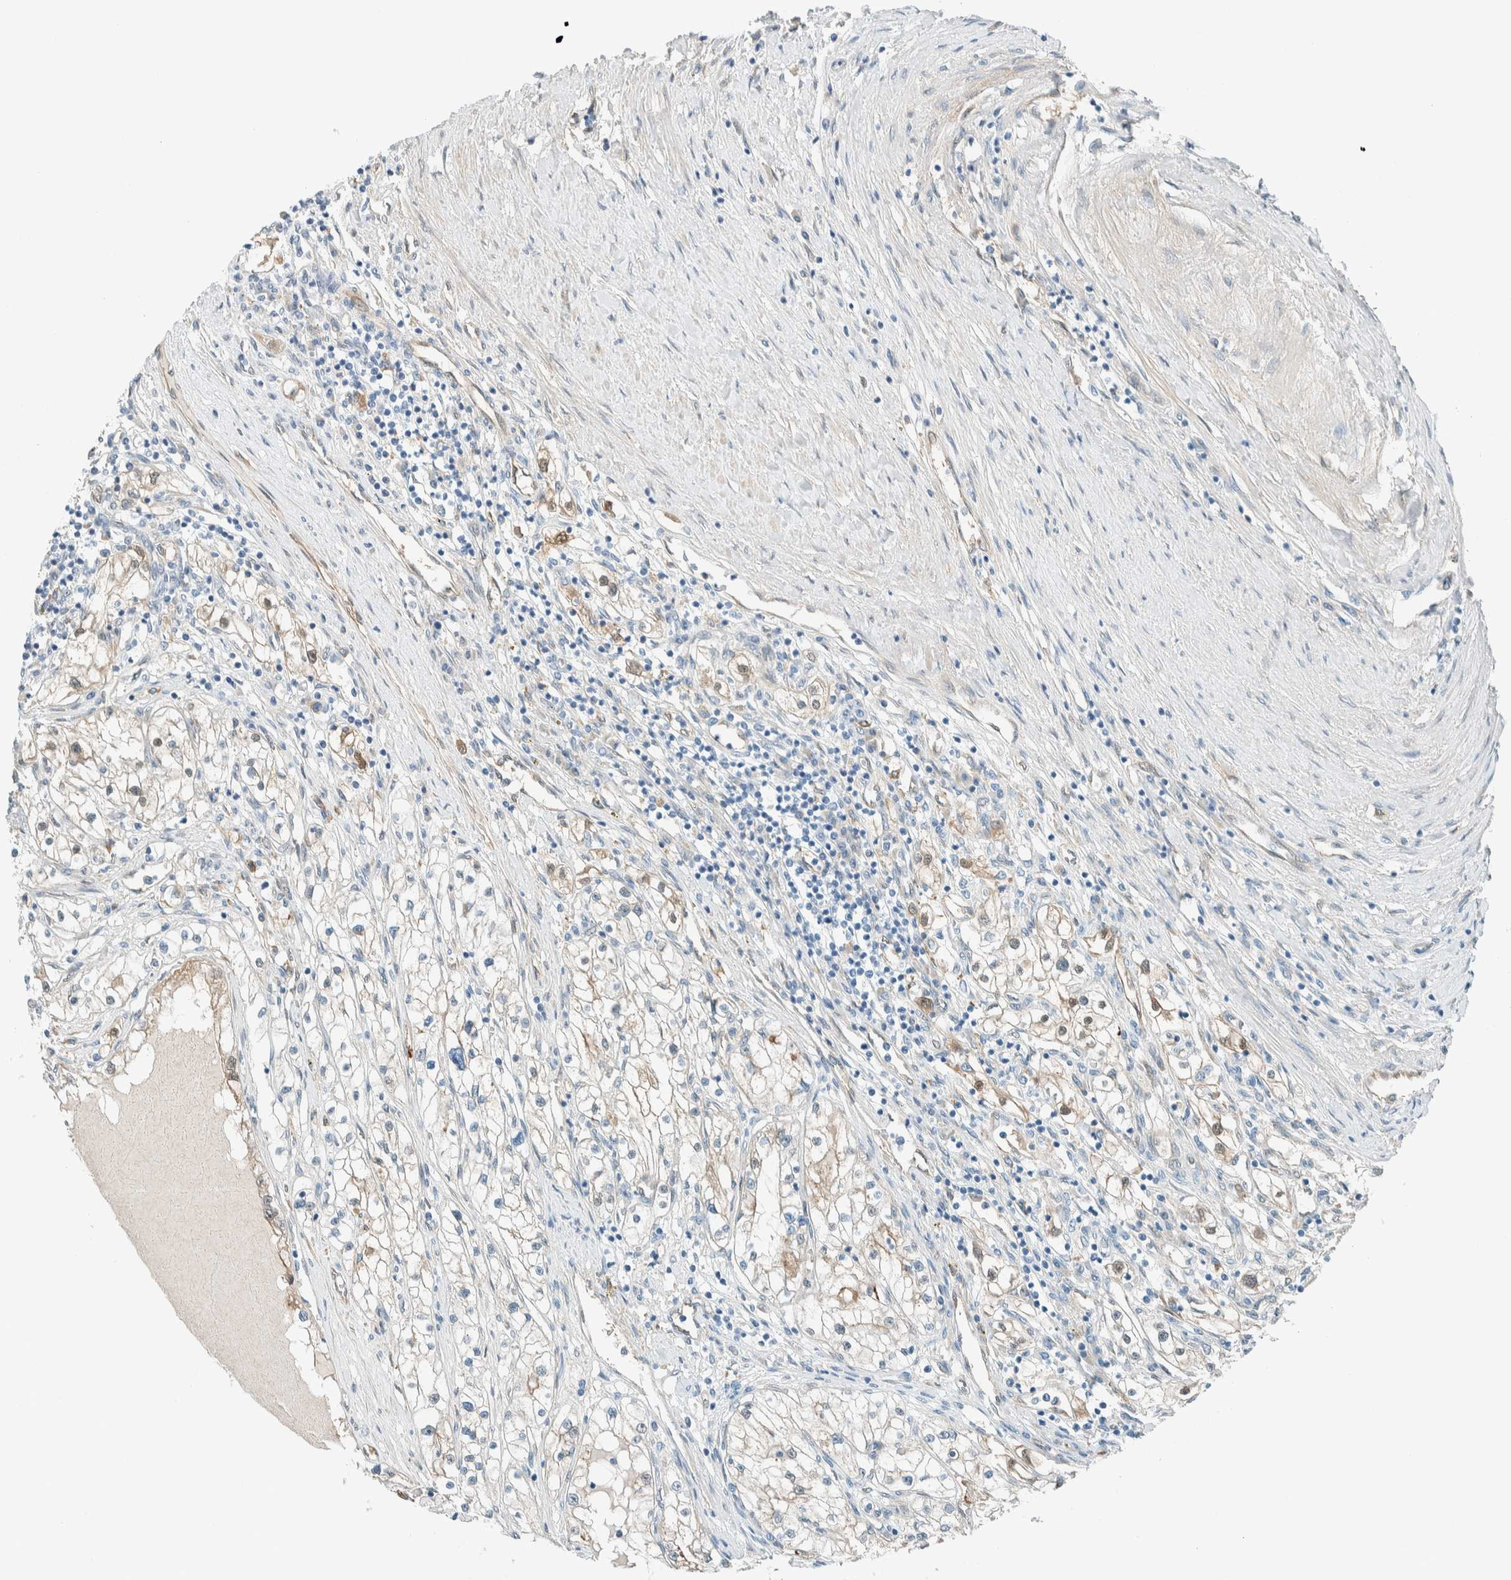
{"staining": {"intensity": "negative", "quantity": "none", "location": "none"}, "tissue": "renal cancer", "cell_type": "Tumor cells", "image_type": "cancer", "snomed": [{"axis": "morphology", "description": "Adenocarcinoma, NOS"}, {"axis": "topography", "description": "Kidney"}], "caption": "Renal cancer (adenocarcinoma) was stained to show a protein in brown. There is no significant positivity in tumor cells.", "gene": "NXN", "patient": {"sex": "male", "age": 68}}